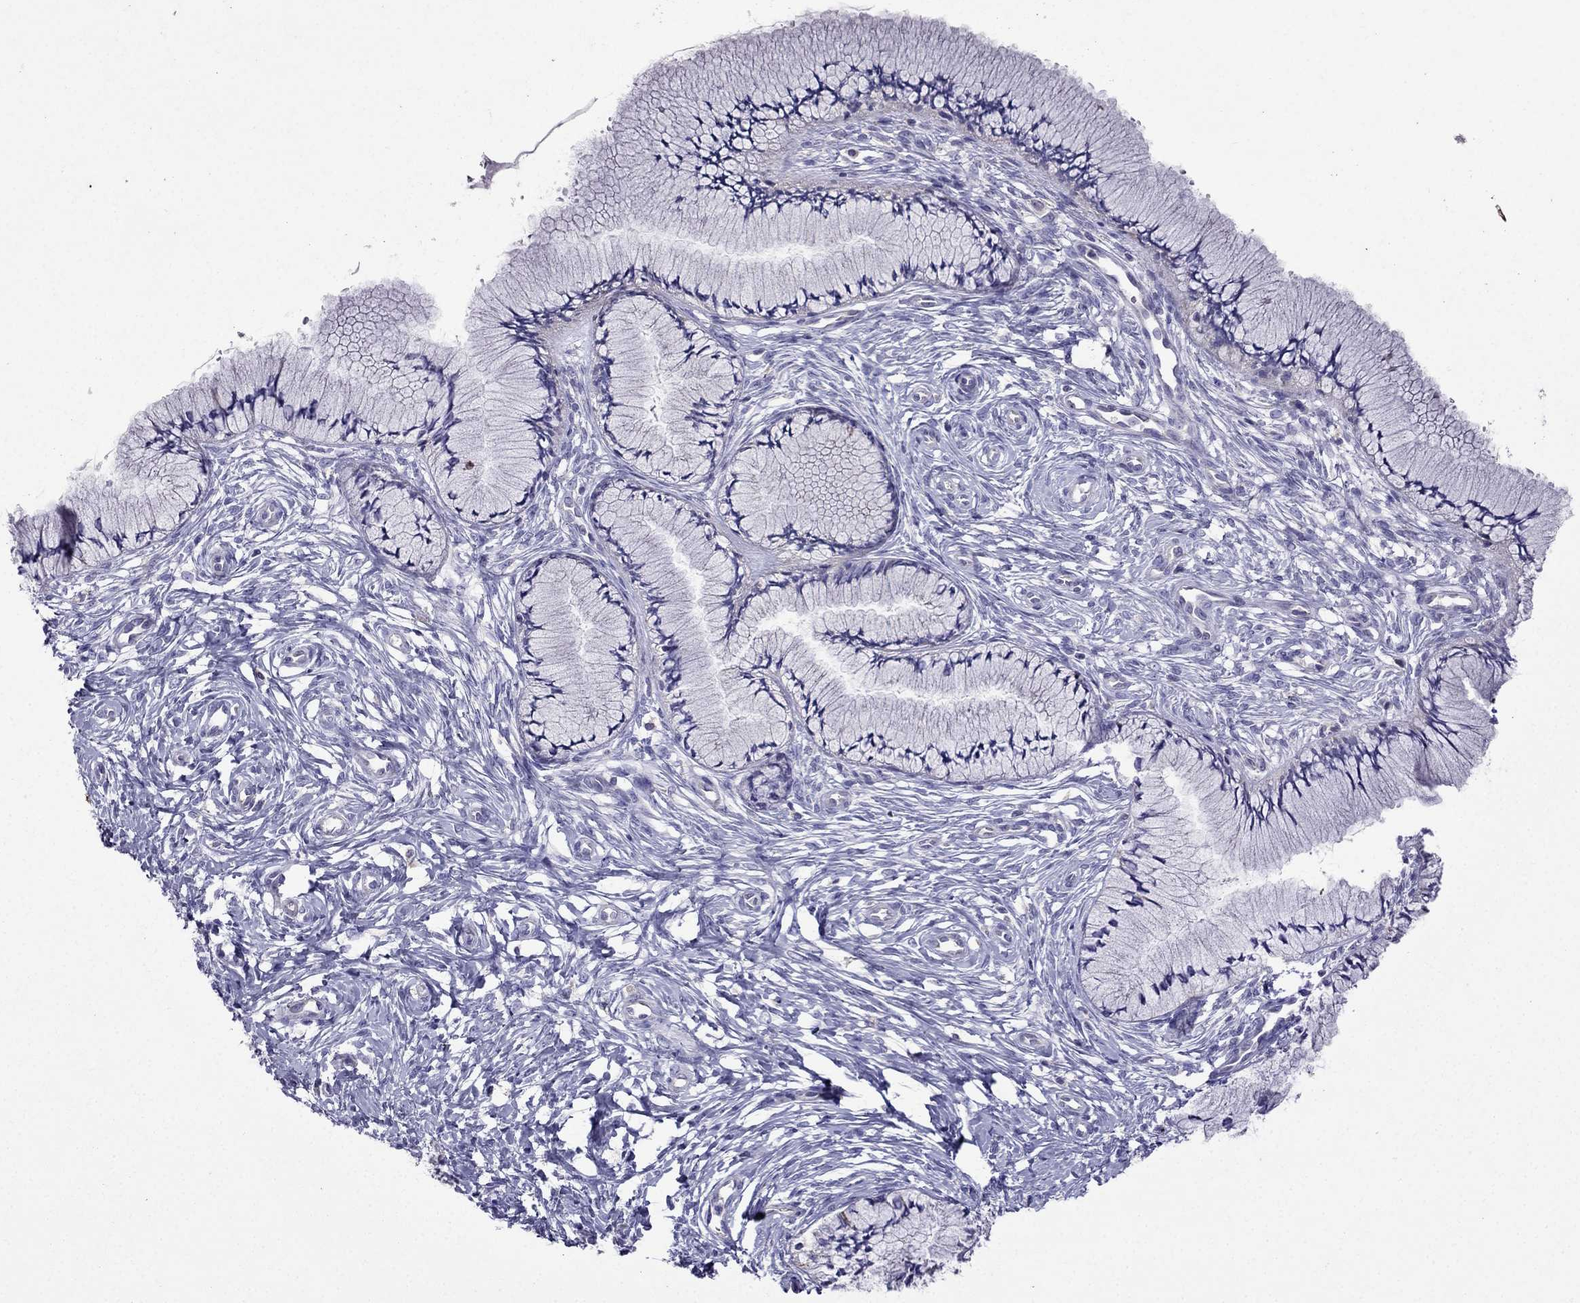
{"staining": {"intensity": "negative", "quantity": "none", "location": "none"}, "tissue": "cervix", "cell_type": "Glandular cells", "image_type": "normal", "snomed": [{"axis": "morphology", "description": "Normal tissue, NOS"}, {"axis": "topography", "description": "Cervix"}], "caption": "Image shows no protein staining in glandular cells of normal cervix. (Stains: DAB IHC with hematoxylin counter stain, Microscopy: brightfield microscopy at high magnification).", "gene": "DSC1", "patient": {"sex": "female", "age": 37}}